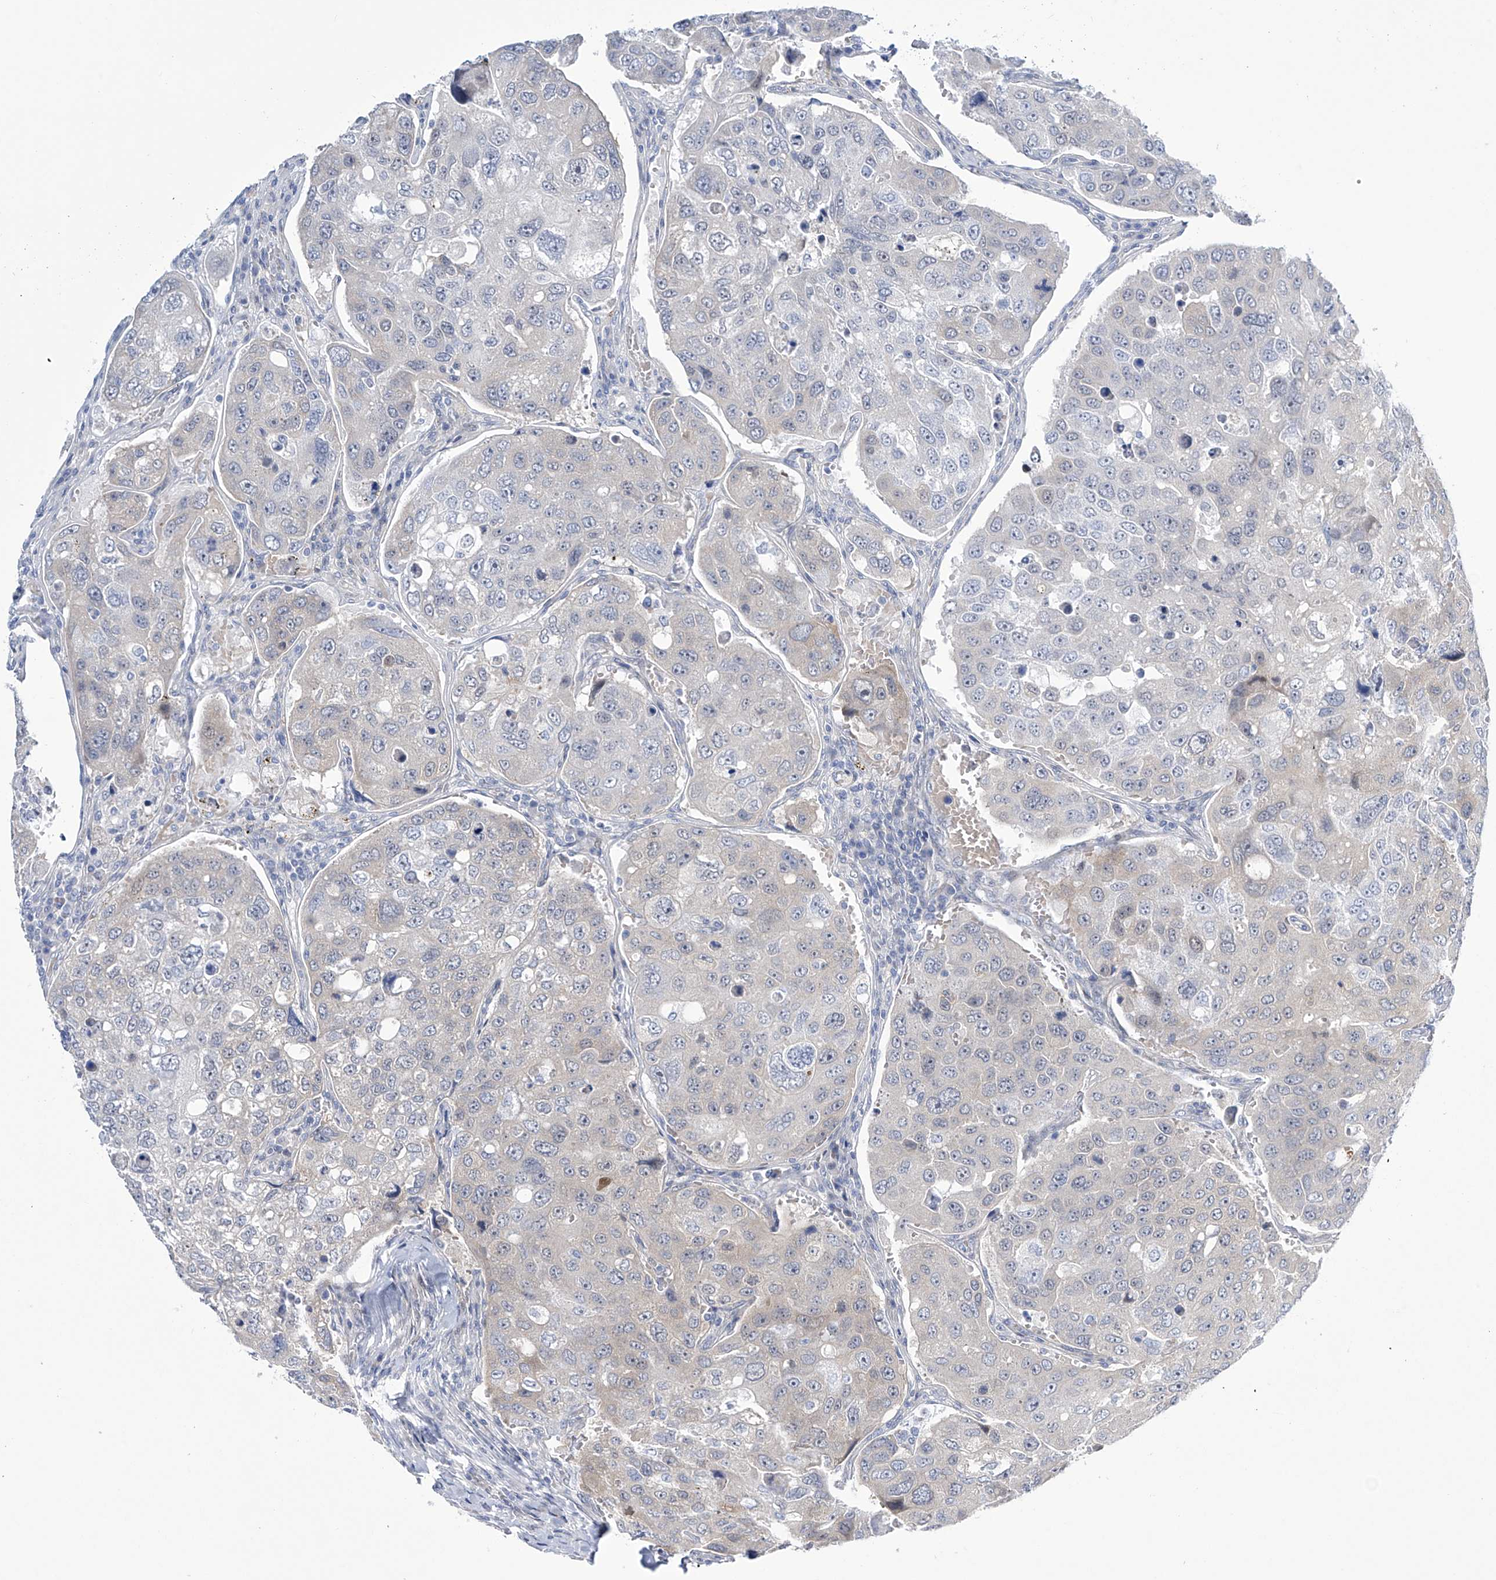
{"staining": {"intensity": "negative", "quantity": "none", "location": "none"}, "tissue": "urothelial cancer", "cell_type": "Tumor cells", "image_type": "cancer", "snomed": [{"axis": "morphology", "description": "Urothelial carcinoma, High grade"}, {"axis": "topography", "description": "Lymph node"}, {"axis": "topography", "description": "Urinary bladder"}], "caption": "High power microscopy micrograph of an IHC photomicrograph of urothelial cancer, revealing no significant expression in tumor cells.", "gene": "TRIM60", "patient": {"sex": "male", "age": 51}}